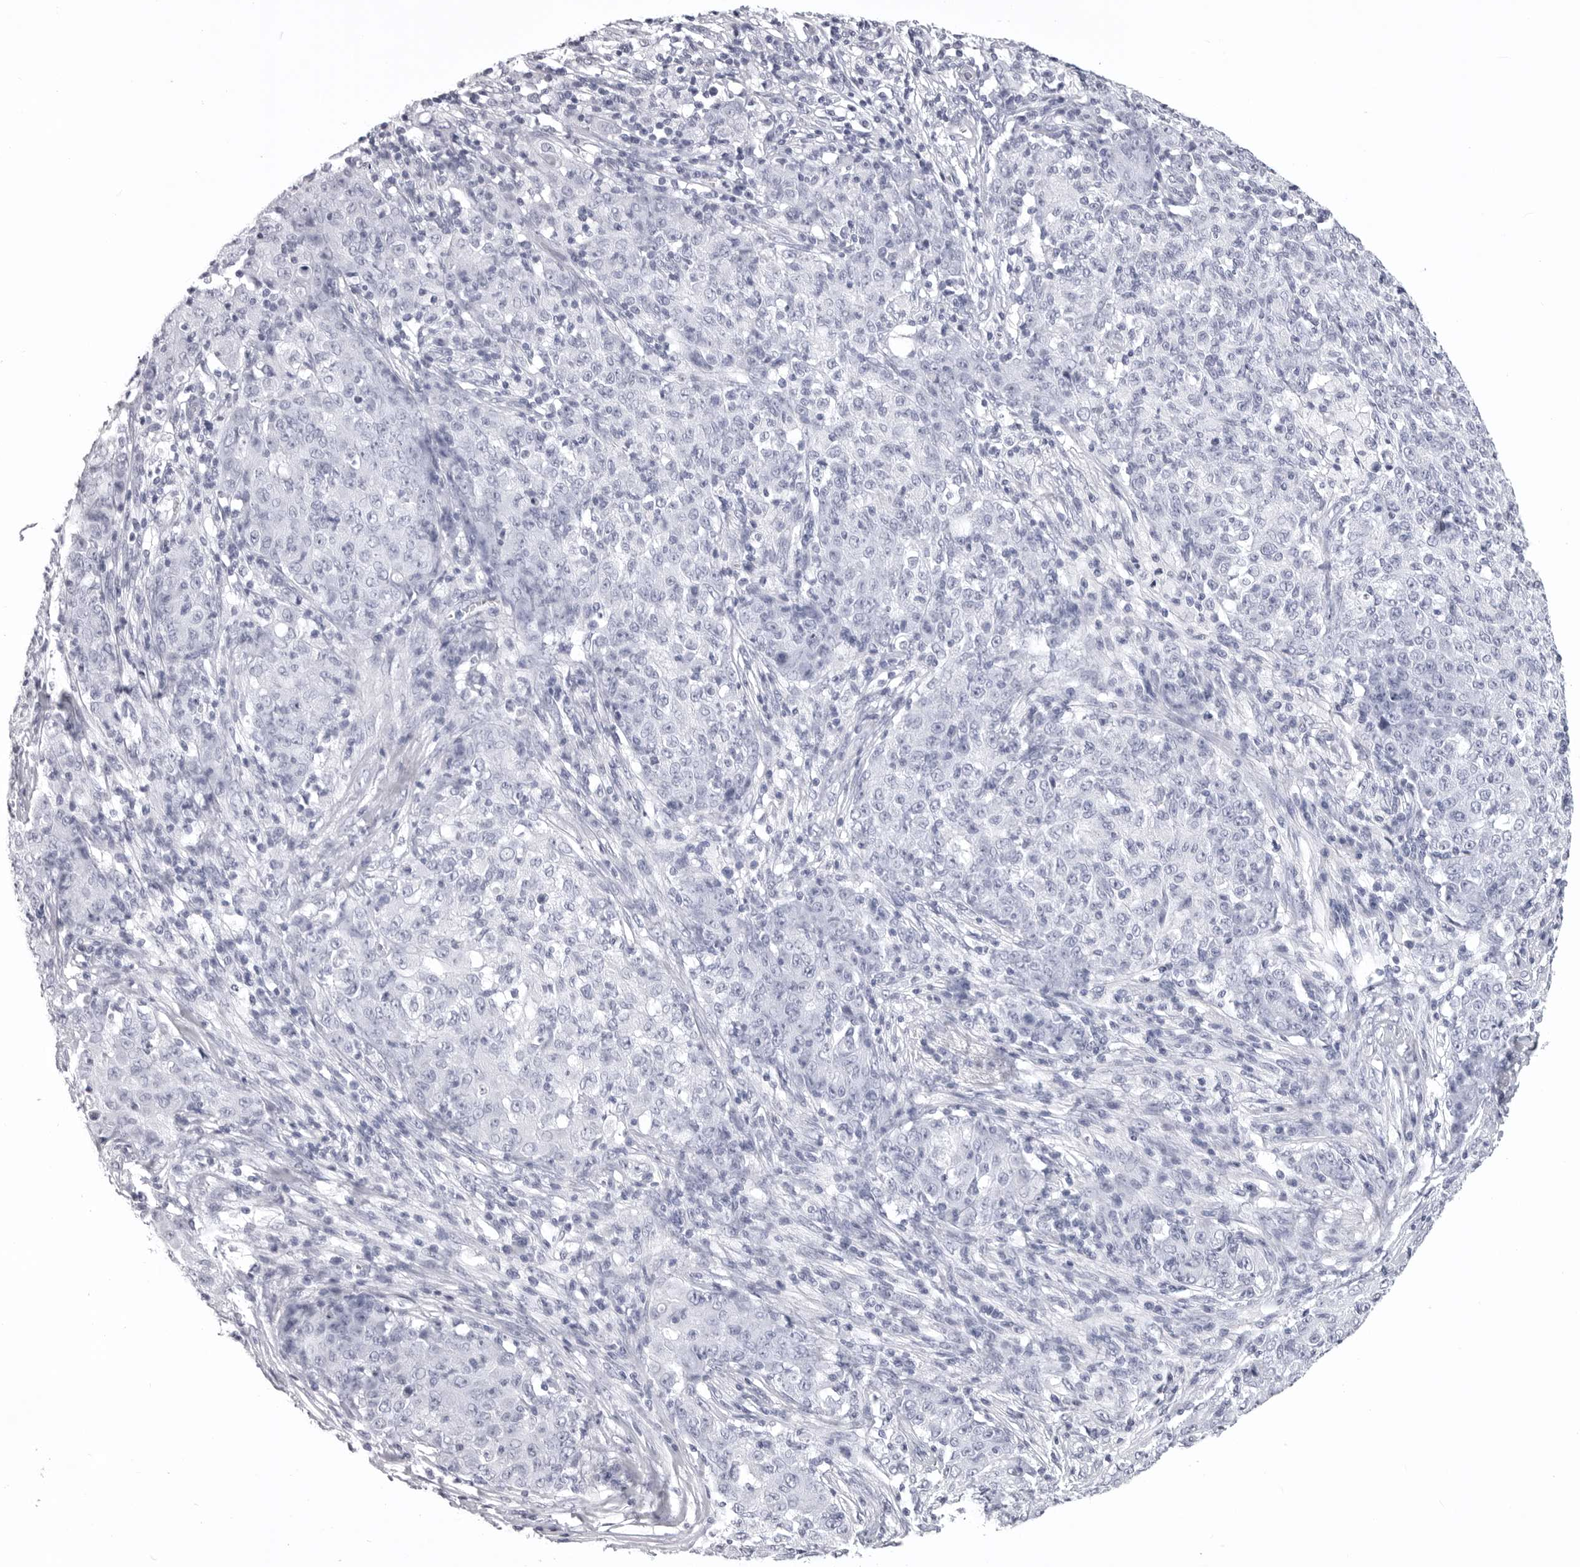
{"staining": {"intensity": "negative", "quantity": "none", "location": "none"}, "tissue": "ovarian cancer", "cell_type": "Tumor cells", "image_type": "cancer", "snomed": [{"axis": "morphology", "description": "Carcinoma, endometroid"}, {"axis": "topography", "description": "Ovary"}], "caption": "This is an IHC image of ovarian endometroid carcinoma. There is no staining in tumor cells.", "gene": "LGALS4", "patient": {"sex": "female", "age": 42}}